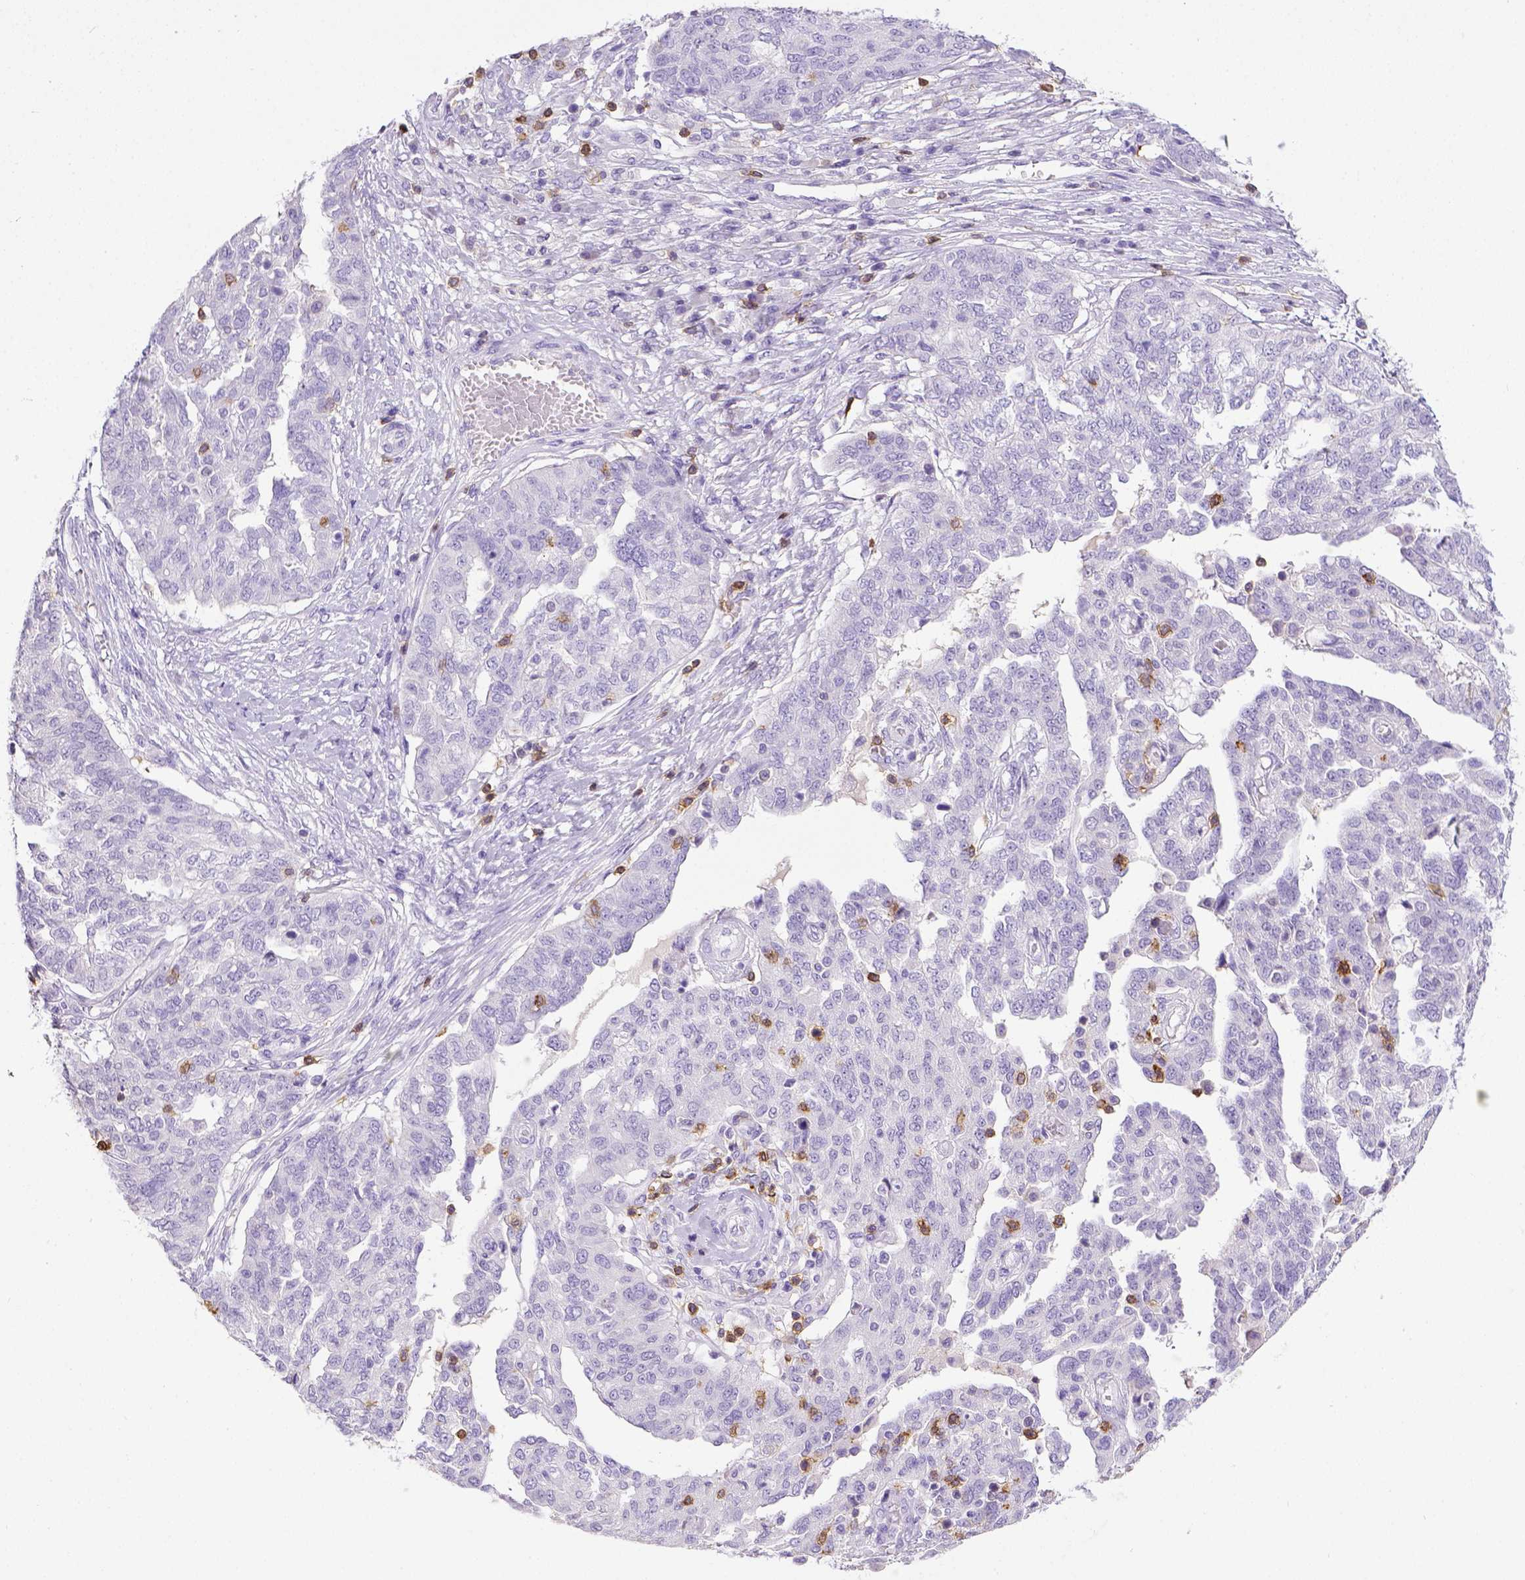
{"staining": {"intensity": "negative", "quantity": "none", "location": "none"}, "tissue": "ovarian cancer", "cell_type": "Tumor cells", "image_type": "cancer", "snomed": [{"axis": "morphology", "description": "Cystadenocarcinoma, serous, NOS"}, {"axis": "topography", "description": "Ovary"}], "caption": "A high-resolution histopathology image shows immunohistochemistry (IHC) staining of ovarian cancer (serous cystadenocarcinoma), which shows no significant staining in tumor cells.", "gene": "CD3E", "patient": {"sex": "female", "age": 67}}